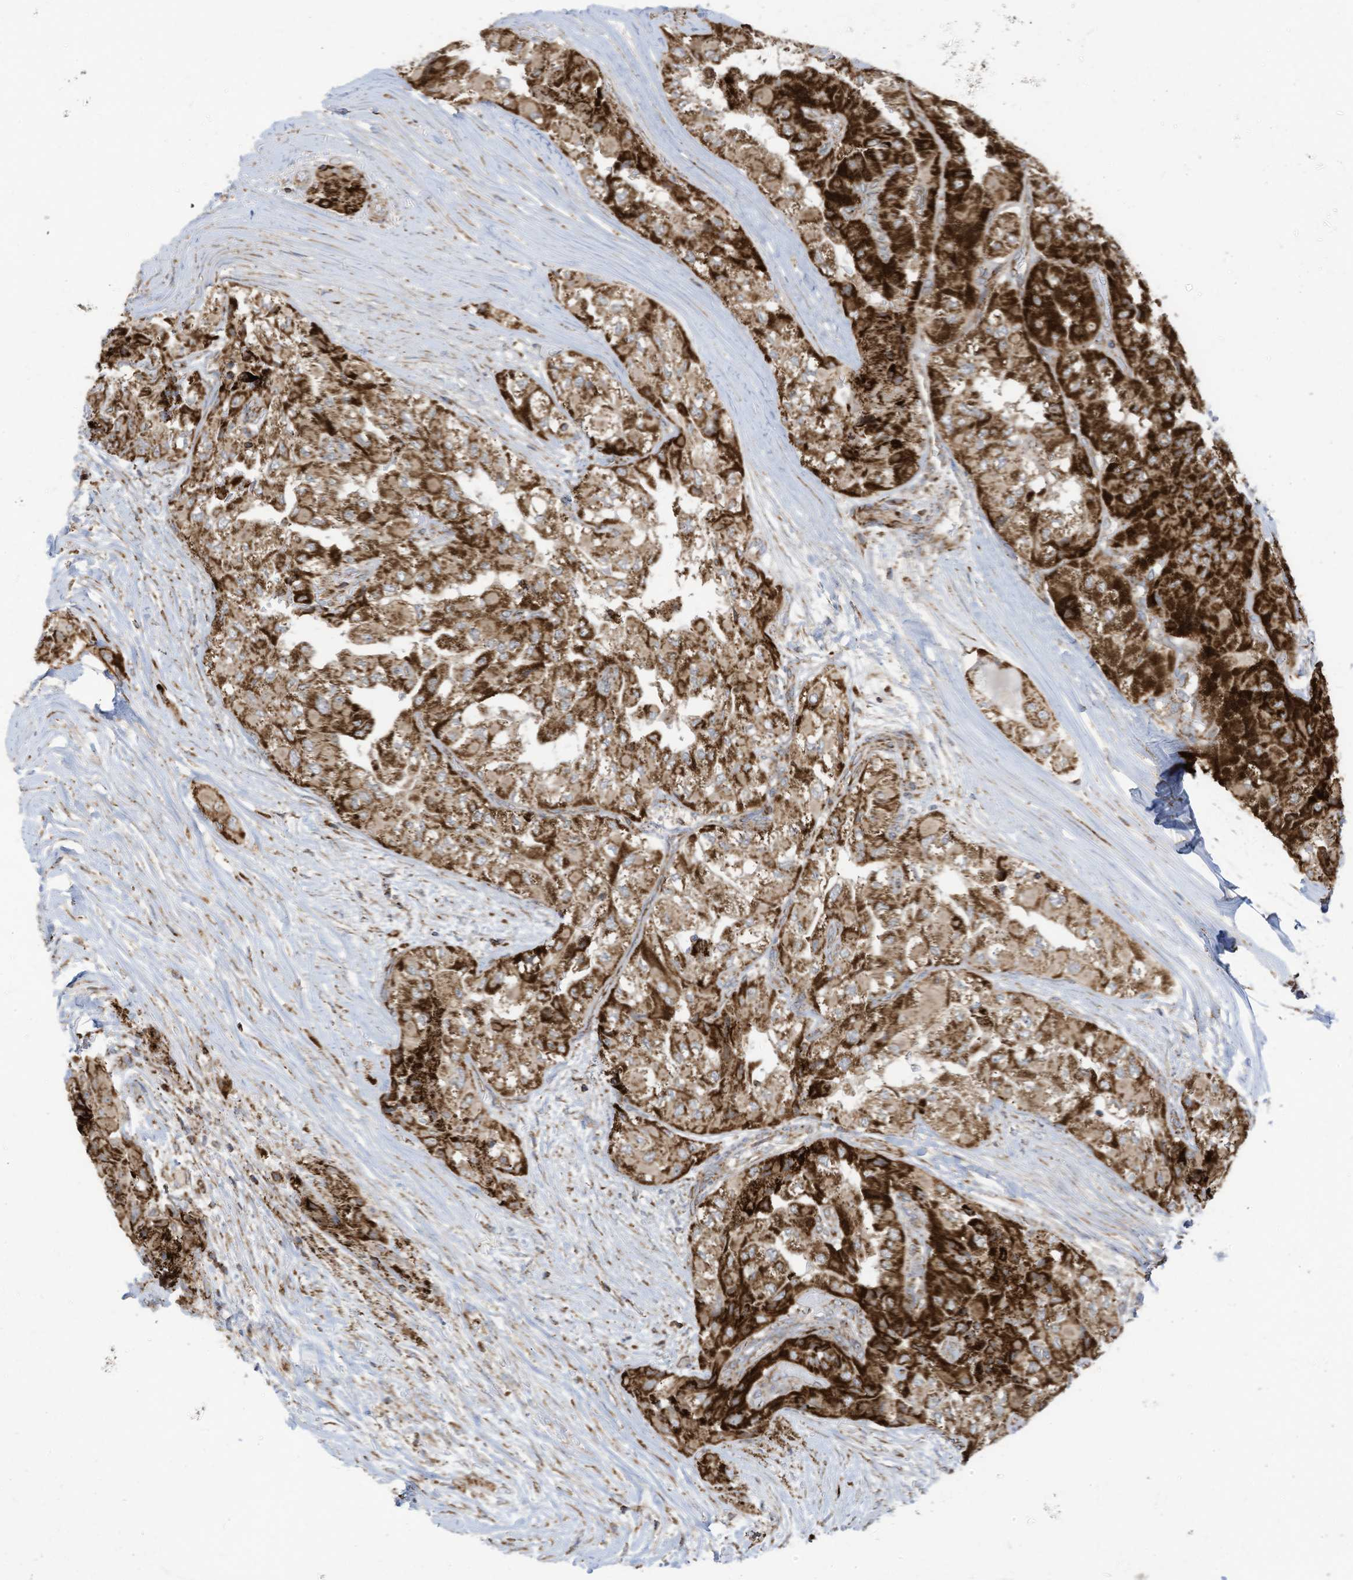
{"staining": {"intensity": "strong", "quantity": ">75%", "location": "cytoplasmic/membranous"}, "tissue": "thyroid cancer", "cell_type": "Tumor cells", "image_type": "cancer", "snomed": [{"axis": "morphology", "description": "Papillary adenocarcinoma, NOS"}, {"axis": "topography", "description": "Thyroid gland"}], "caption": "IHC (DAB) staining of thyroid cancer (papillary adenocarcinoma) demonstrates strong cytoplasmic/membranous protein positivity in approximately >75% of tumor cells.", "gene": "COX10", "patient": {"sex": "female", "age": 59}}